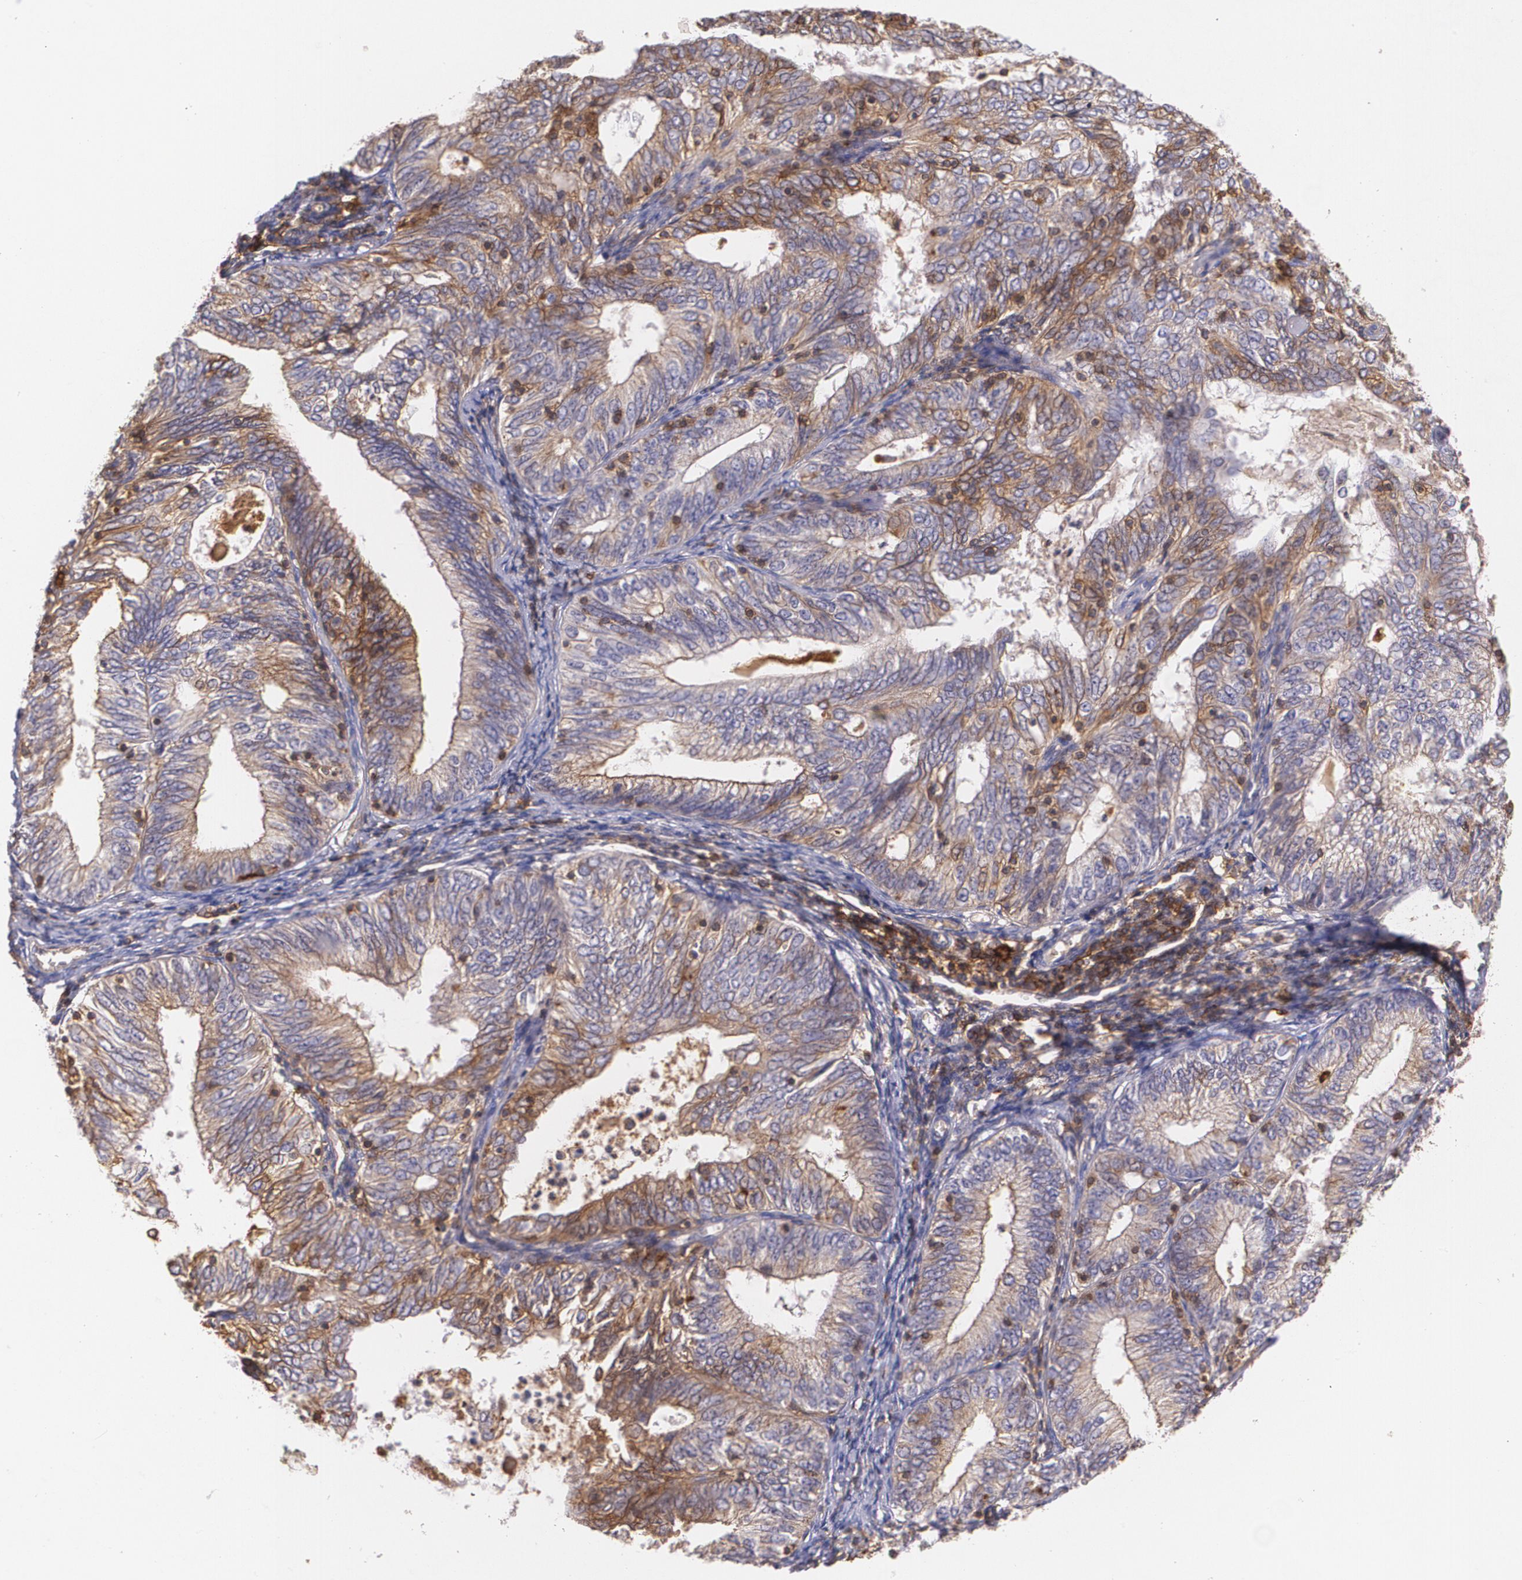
{"staining": {"intensity": "weak", "quantity": "25%-75%", "location": "cytoplasmic/membranous"}, "tissue": "endometrial cancer", "cell_type": "Tumor cells", "image_type": "cancer", "snomed": [{"axis": "morphology", "description": "Adenocarcinoma, NOS"}, {"axis": "topography", "description": "Endometrium"}], "caption": "There is low levels of weak cytoplasmic/membranous expression in tumor cells of endometrial adenocarcinoma, as demonstrated by immunohistochemical staining (brown color).", "gene": "B2M", "patient": {"sex": "female", "age": 69}}